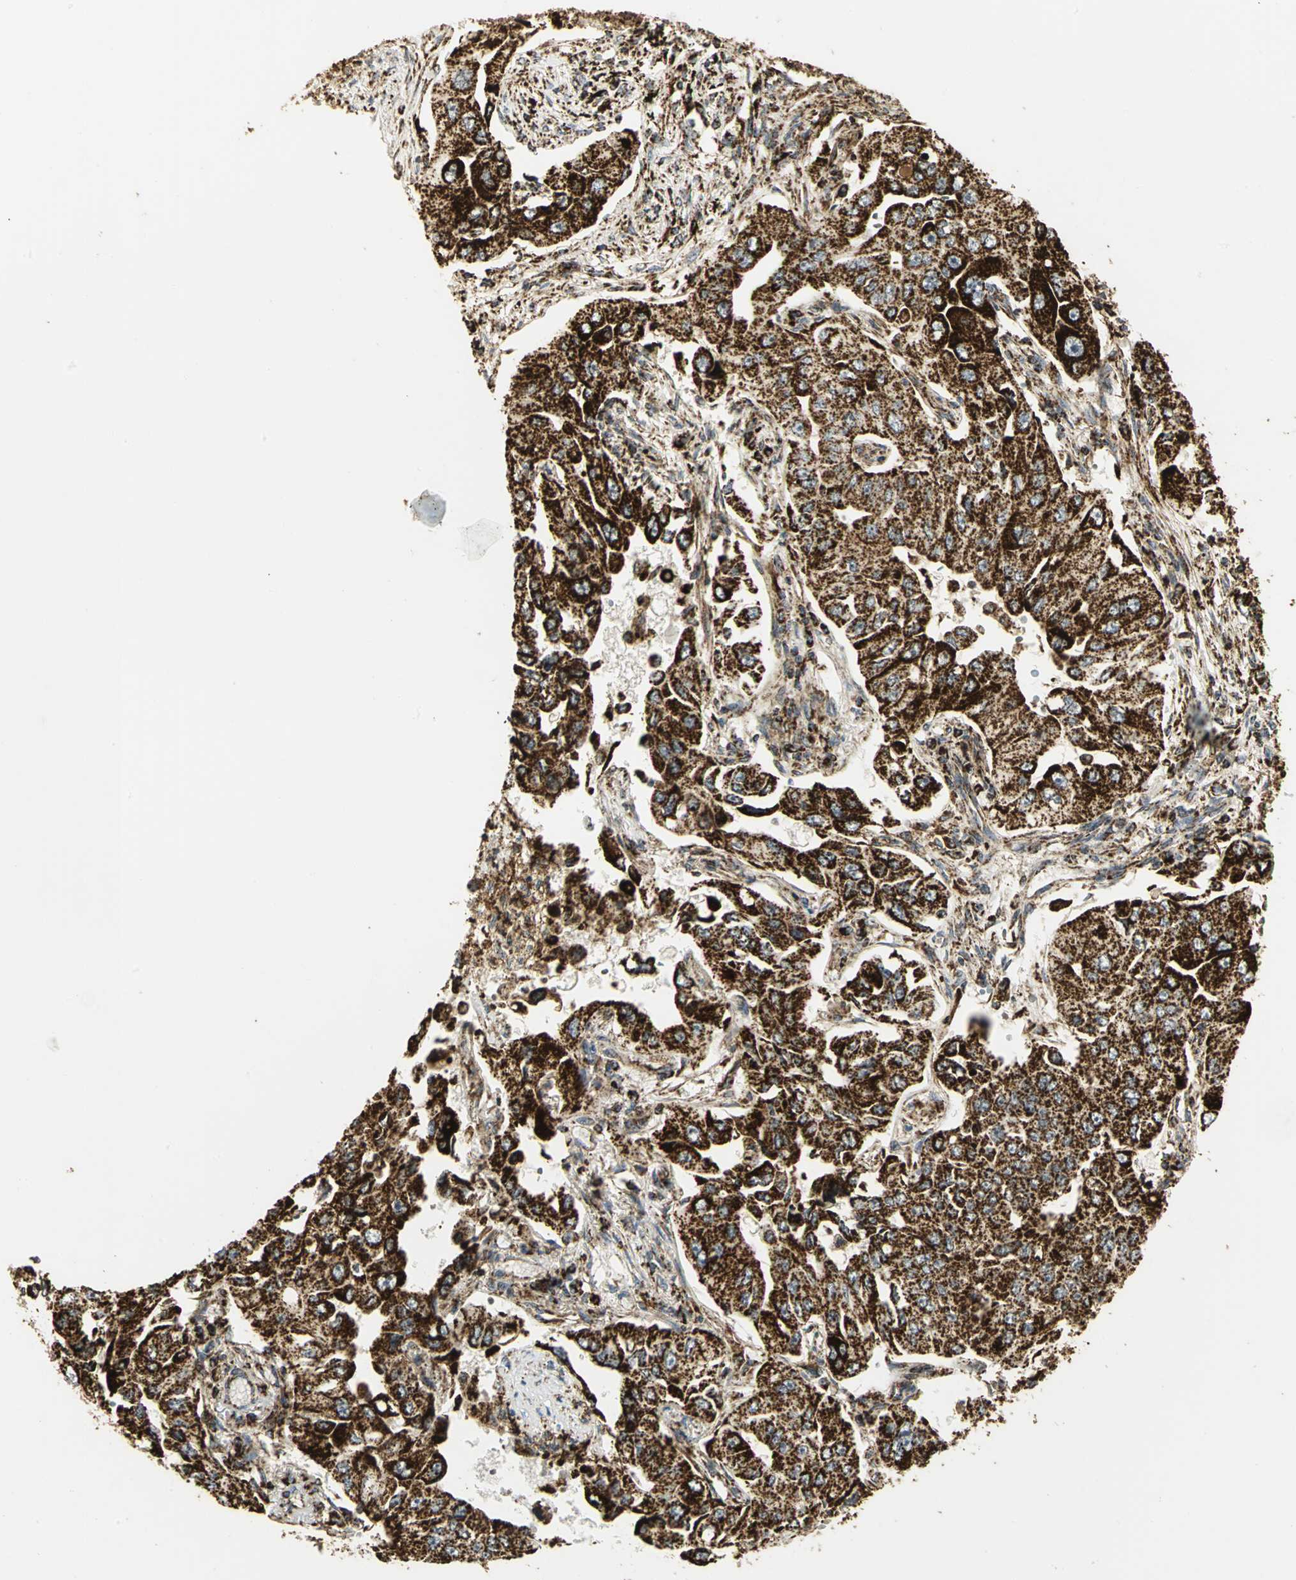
{"staining": {"intensity": "strong", "quantity": ">75%", "location": "cytoplasmic/membranous"}, "tissue": "lung cancer", "cell_type": "Tumor cells", "image_type": "cancer", "snomed": [{"axis": "morphology", "description": "Adenocarcinoma, NOS"}, {"axis": "topography", "description": "Lung"}], "caption": "A micrograph of adenocarcinoma (lung) stained for a protein displays strong cytoplasmic/membranous brown staining in tumor cells.", "gene": "VDAC1", "patient": {"sex": "male", "age": 84}}